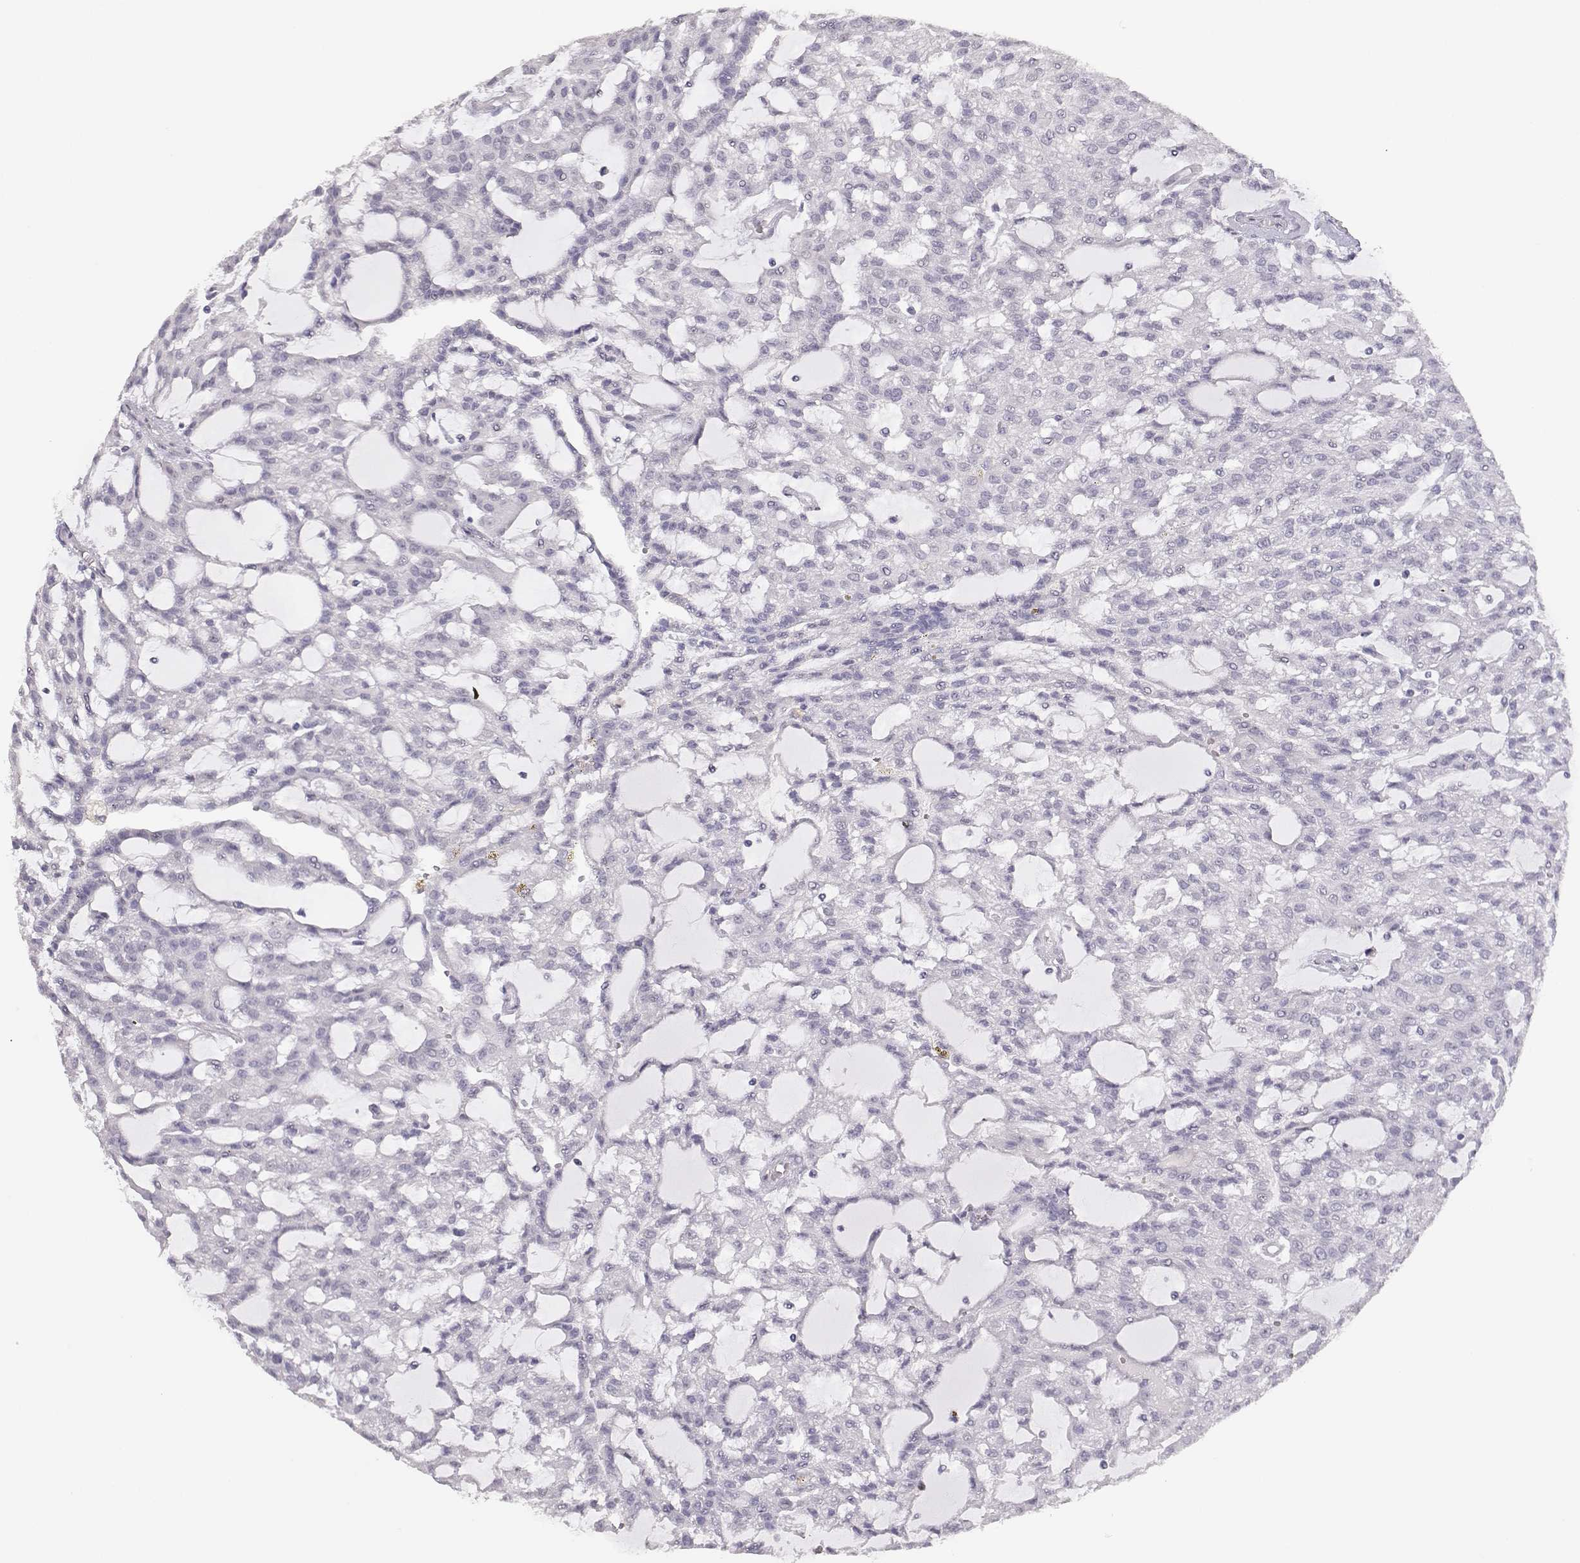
{"staining": {"intensity": "negative", "quantity": "none", "location": "none"}, "tissue": "renal cancer", "cell_type": "Tumor cells", "image_type": "cancer", "snomed": [{"axis": "morphology", "description": "Adenocarcinoma, NOS"}, {"axis": "topography", "description": "Kidney"}], "caption": "A high-resolution image shows immunohistochemistry staining of renal cancer (adenocarcinoma), which exhibits no significant staining in tumor cells.", "gene": "TKTL1", "patient": {"sex": "male", "age": 63}}